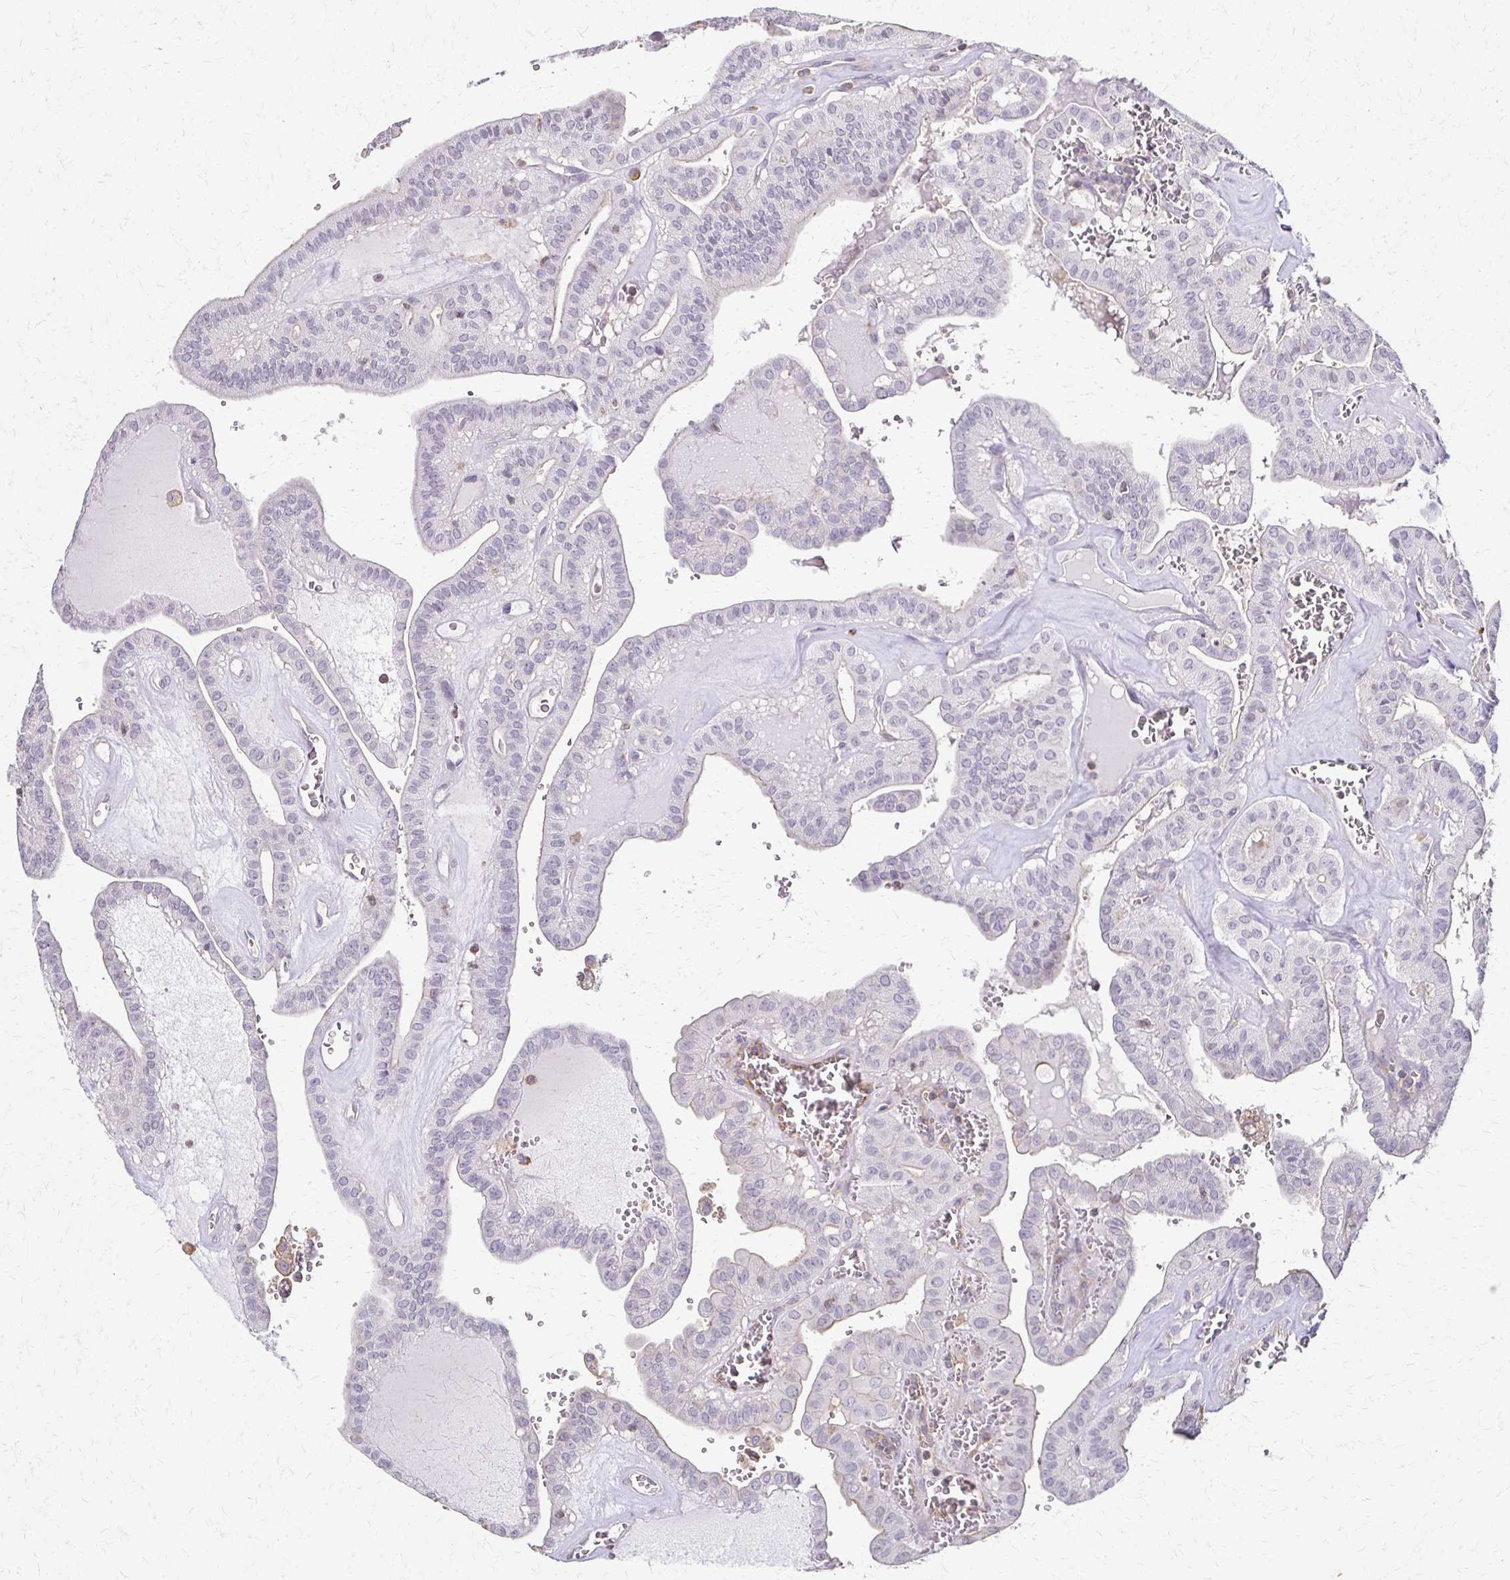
{"staining": {"intensity": "negative", "quantity": "none", "location": "none"}, "tissue": "thyroid cancer", "cell_type": "Tumor cells", "image_type": "cancer", "snomed": [{"axis": "morphology", "description": "Papillary adenocarcinoma, NOS"}, {"axis": "topography", "description": "Thyroid gland"}], "caption": "Tumor cells show no significant staining in thyroid cancer (papillary adenocarcinoma).", "gene": "C1QTNF7", "patient": {"sex": "male", "age": 52}}